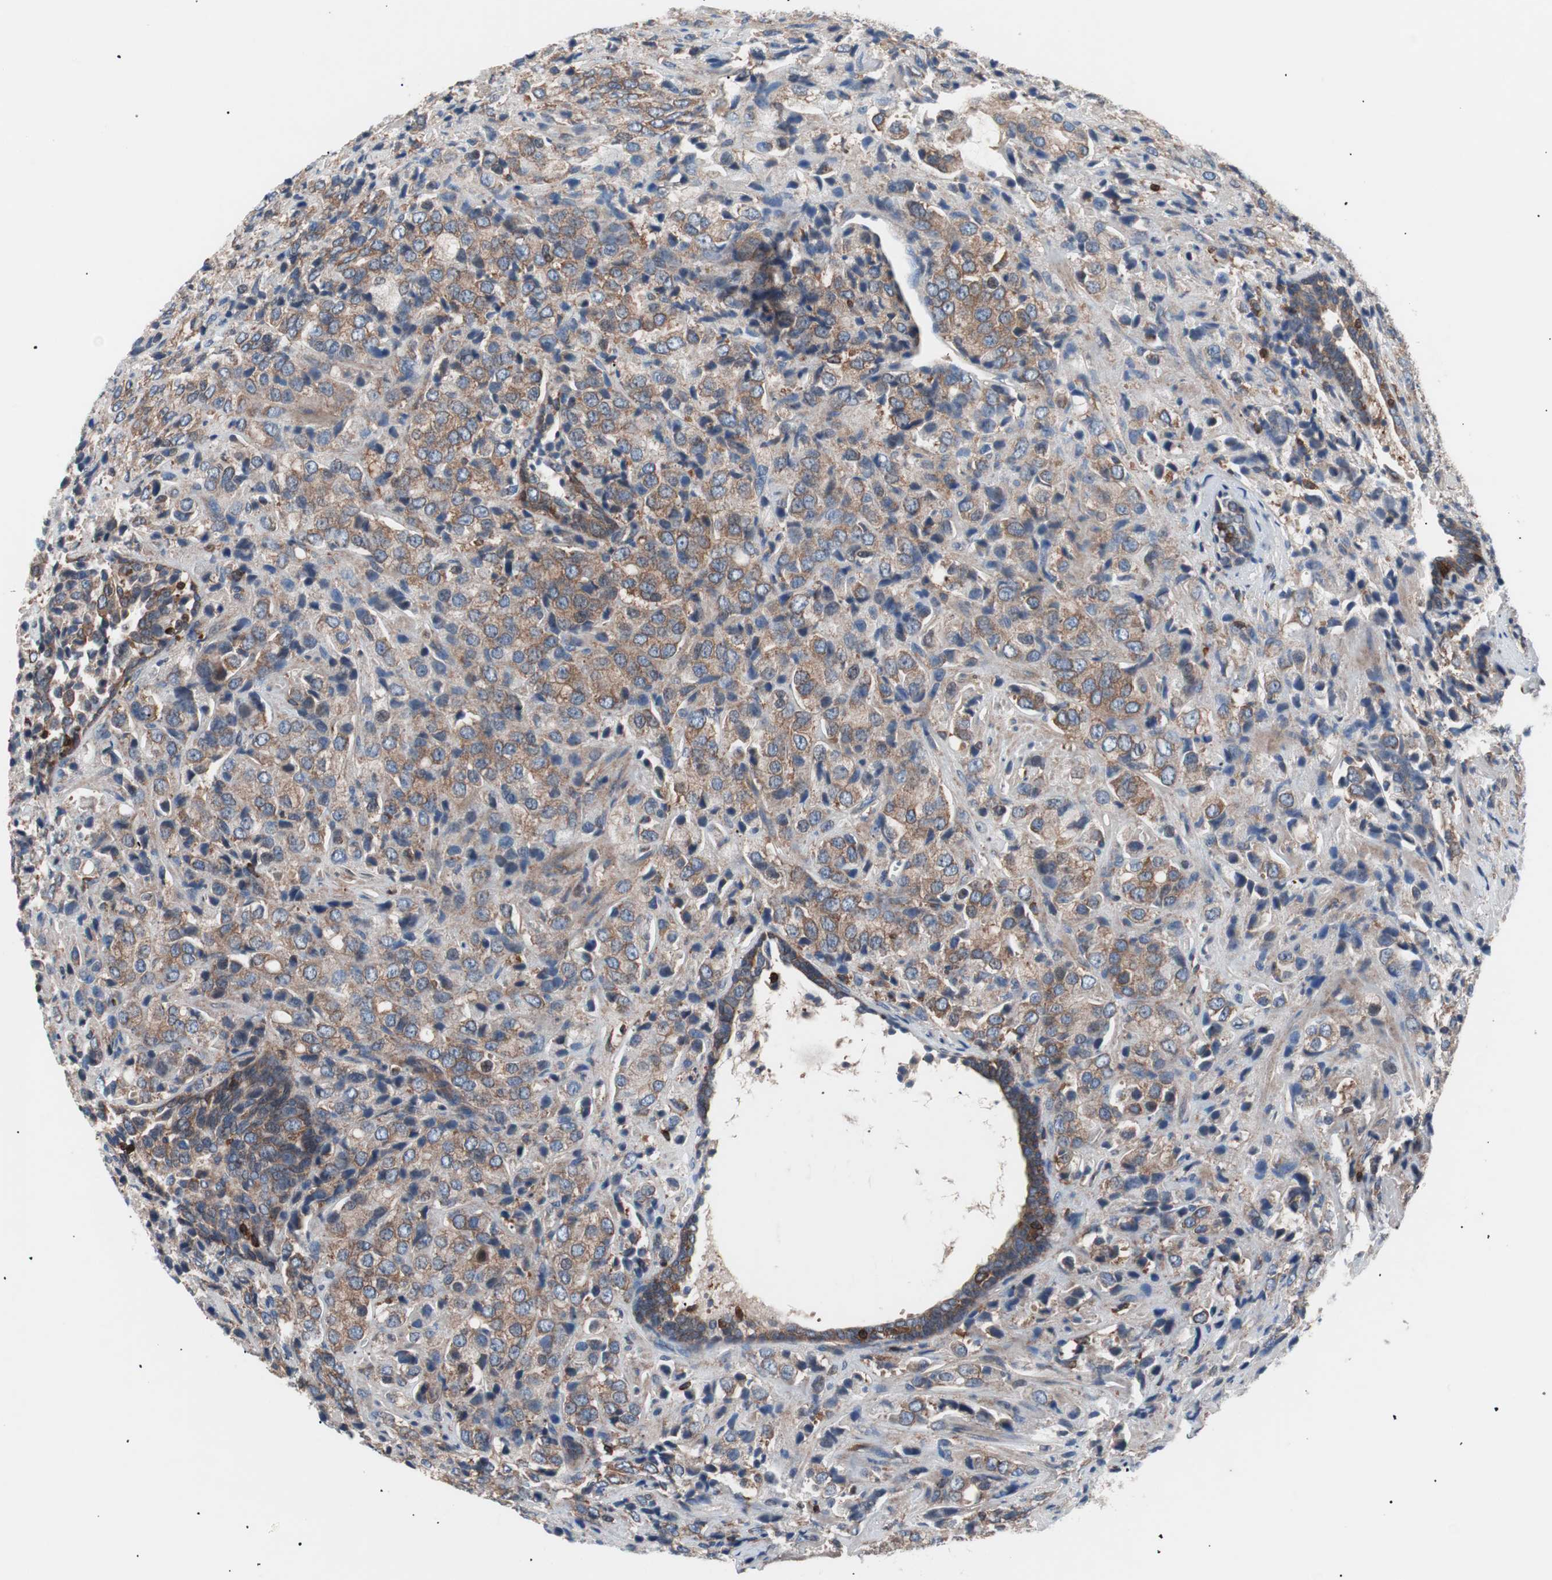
{"staining": {"intensity": "moderate", "quantity": ">75%", "location": "cytoplasmic/membranous"}, "tissue": "prostate cancer", "cell_type": "Tumor cells", "image_type": "cancer", "snomed": [{"axis": "morphology", "description": "Adenocarcinoma, High grade"}, {"axis": "topography", "description": "Prostate"}], "caption": "Protein staining displays moderate cytoplasmic/membranous expression in approximately >75% of tumor cells in prostate high-grade adenocarcinoma.", "gene": "PIK3R1", "patient": {"sex": "male", "age": 70}}